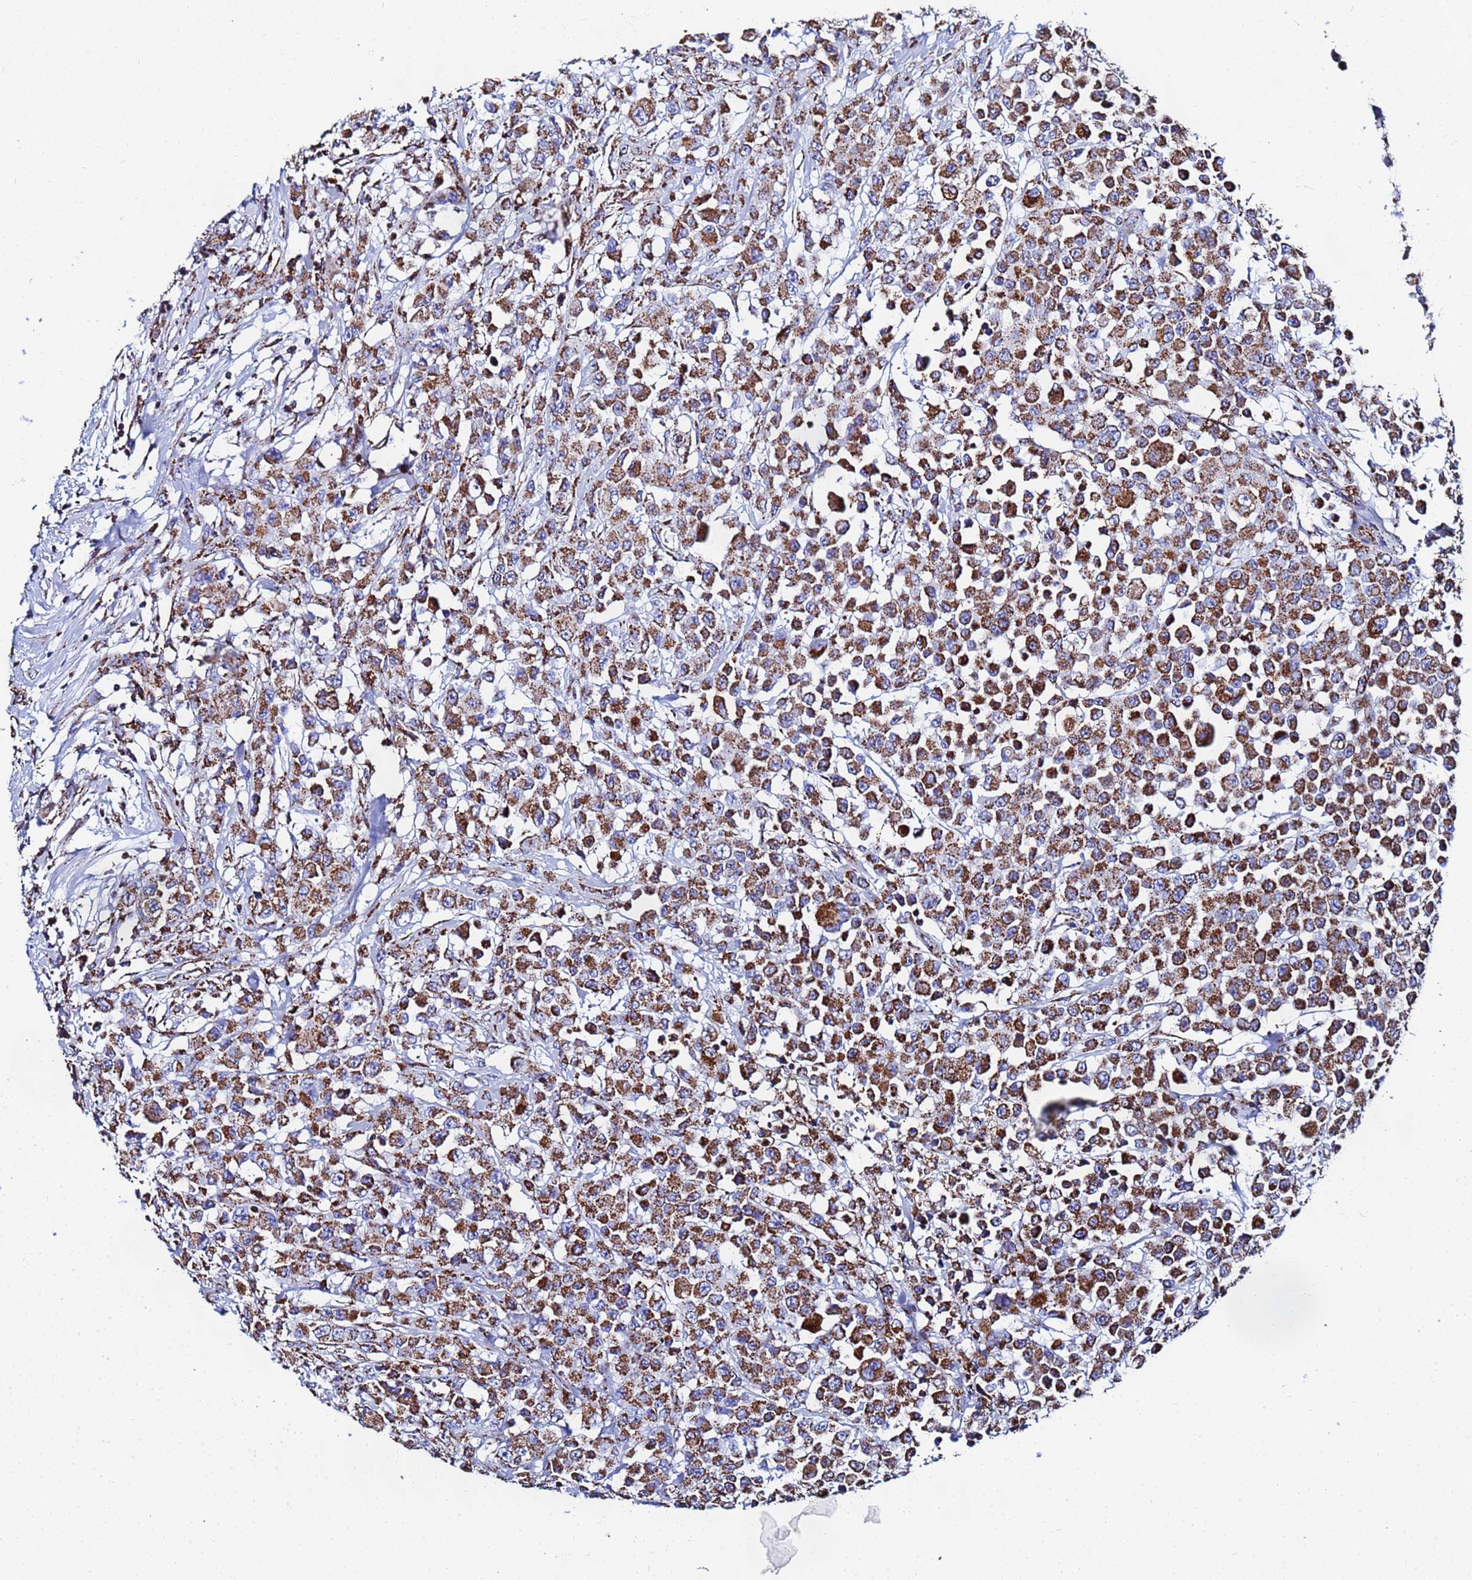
{"staining": {"intensity": "strong", "quantity": ">75%", "location": "cytoplasmic/membranous"}, "tissue": "colorectal cancer", "cell_type": "Tumor cells", "image_type": "cancer", "snomed": [{"axis": "morphology", "description": "Adenocarcinoma, NOS"}, {"axis": "topography", "description": "Colon"}], "caption": "Strong cytoplasmic/membranous expression is identified in about >75% of tumor cells in colorectal cancer (adenocarcinoma).", "gene": "GLUD1", "patient": {"sex": "male", "age": 51}}